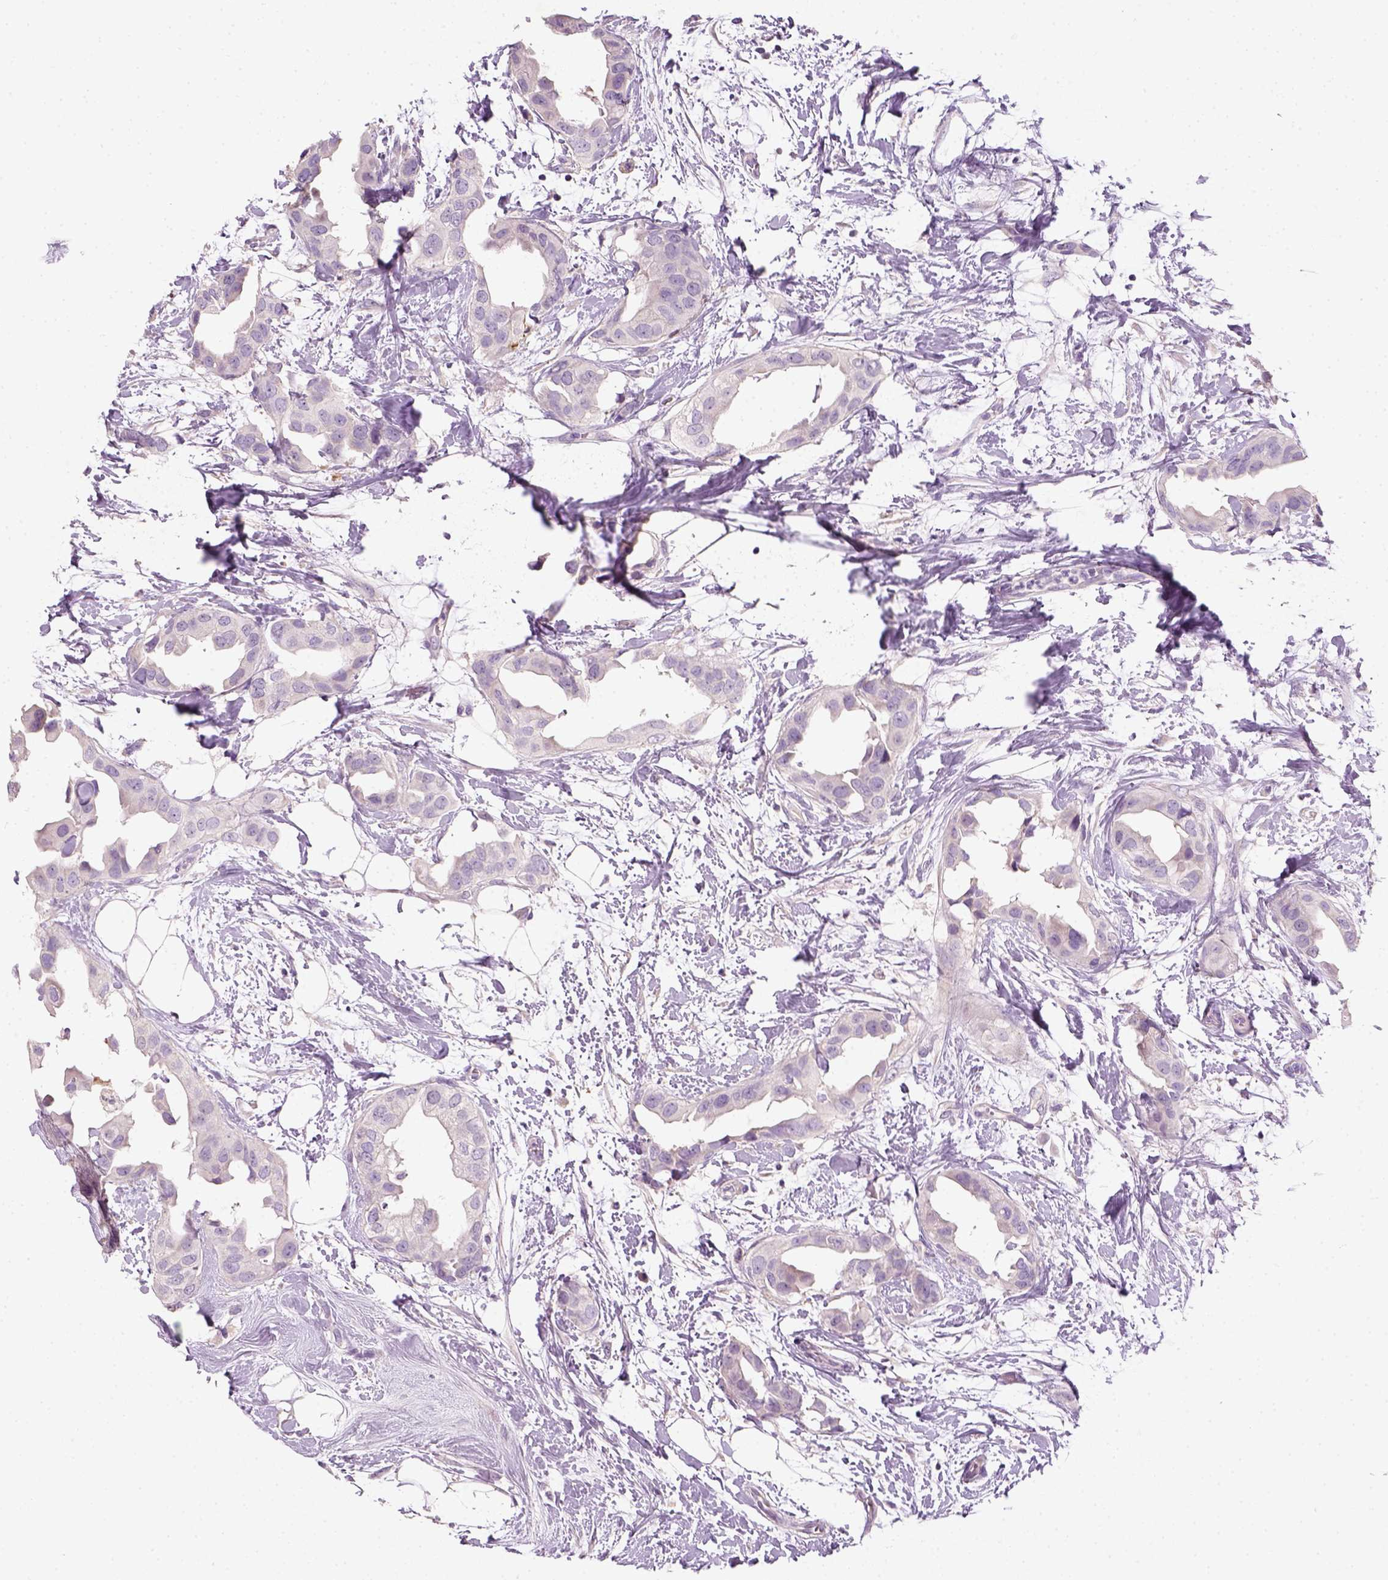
{"staining": {"intensity": "negative", "quantity": "none", "location": "none"}, "tissue": "breast cancer", "cell_type": "Tumor cells", "image_type": "cancer", "snomed": [{"axis": "morphology", "description": "Normal tissue, NOS"}, {"axis": "morphology", "description": "Duct carcinoma"}, {"axis": "topography", "description": "Breast"}], "caption": "The histopathology image reveals no significant expression in tumor cells of invasive ductal carcinoma (breast).", "gene": "NUDT6", "patient": {"sex": "female", "age": 40}}